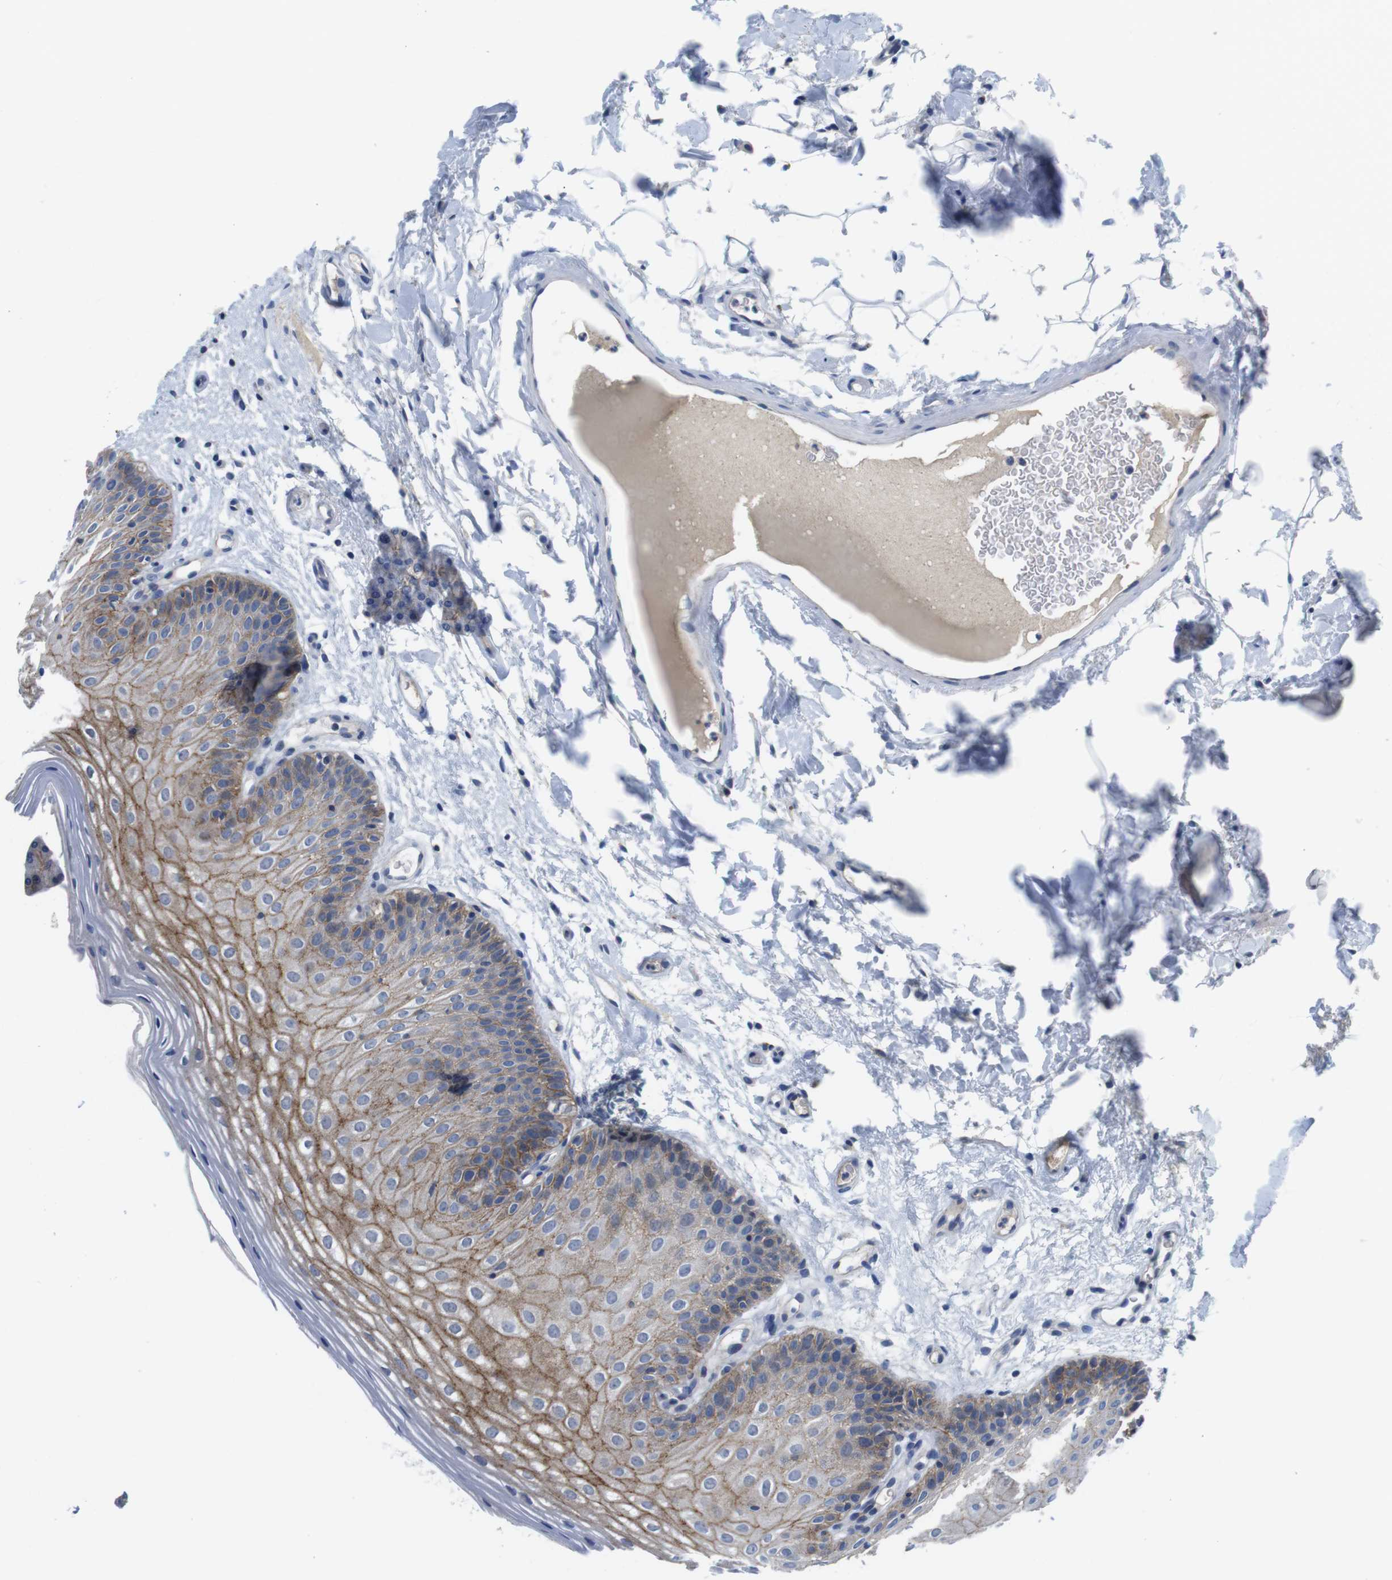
{"staining": {"intensity": "moderate", "quantity": ">75%", "location": "cytoplasmic/membranous"}, "tissue": "oral mucosa", "cell_type": "Squamous epithelial cells", "image_type": "normal", "snomed": [{"axis": "morphology", "description": "Normal tissue, NOS"}, {"axis": "morphology", "description": "Squamous cell carcinoma, NOS"}, {"axis": "topography", "description": "Skeletal muscle"}, {"axis": "topography", "description": "Oral tissue"}], "caption": "Protein staining reveals moderate cytoplasmic/membranous positivity in approximately >75% of squamous epithelial cells in unremarkable oral mucosa.", "gene": "SCRIB", "patient": {"sex": "male", "age": 71}}